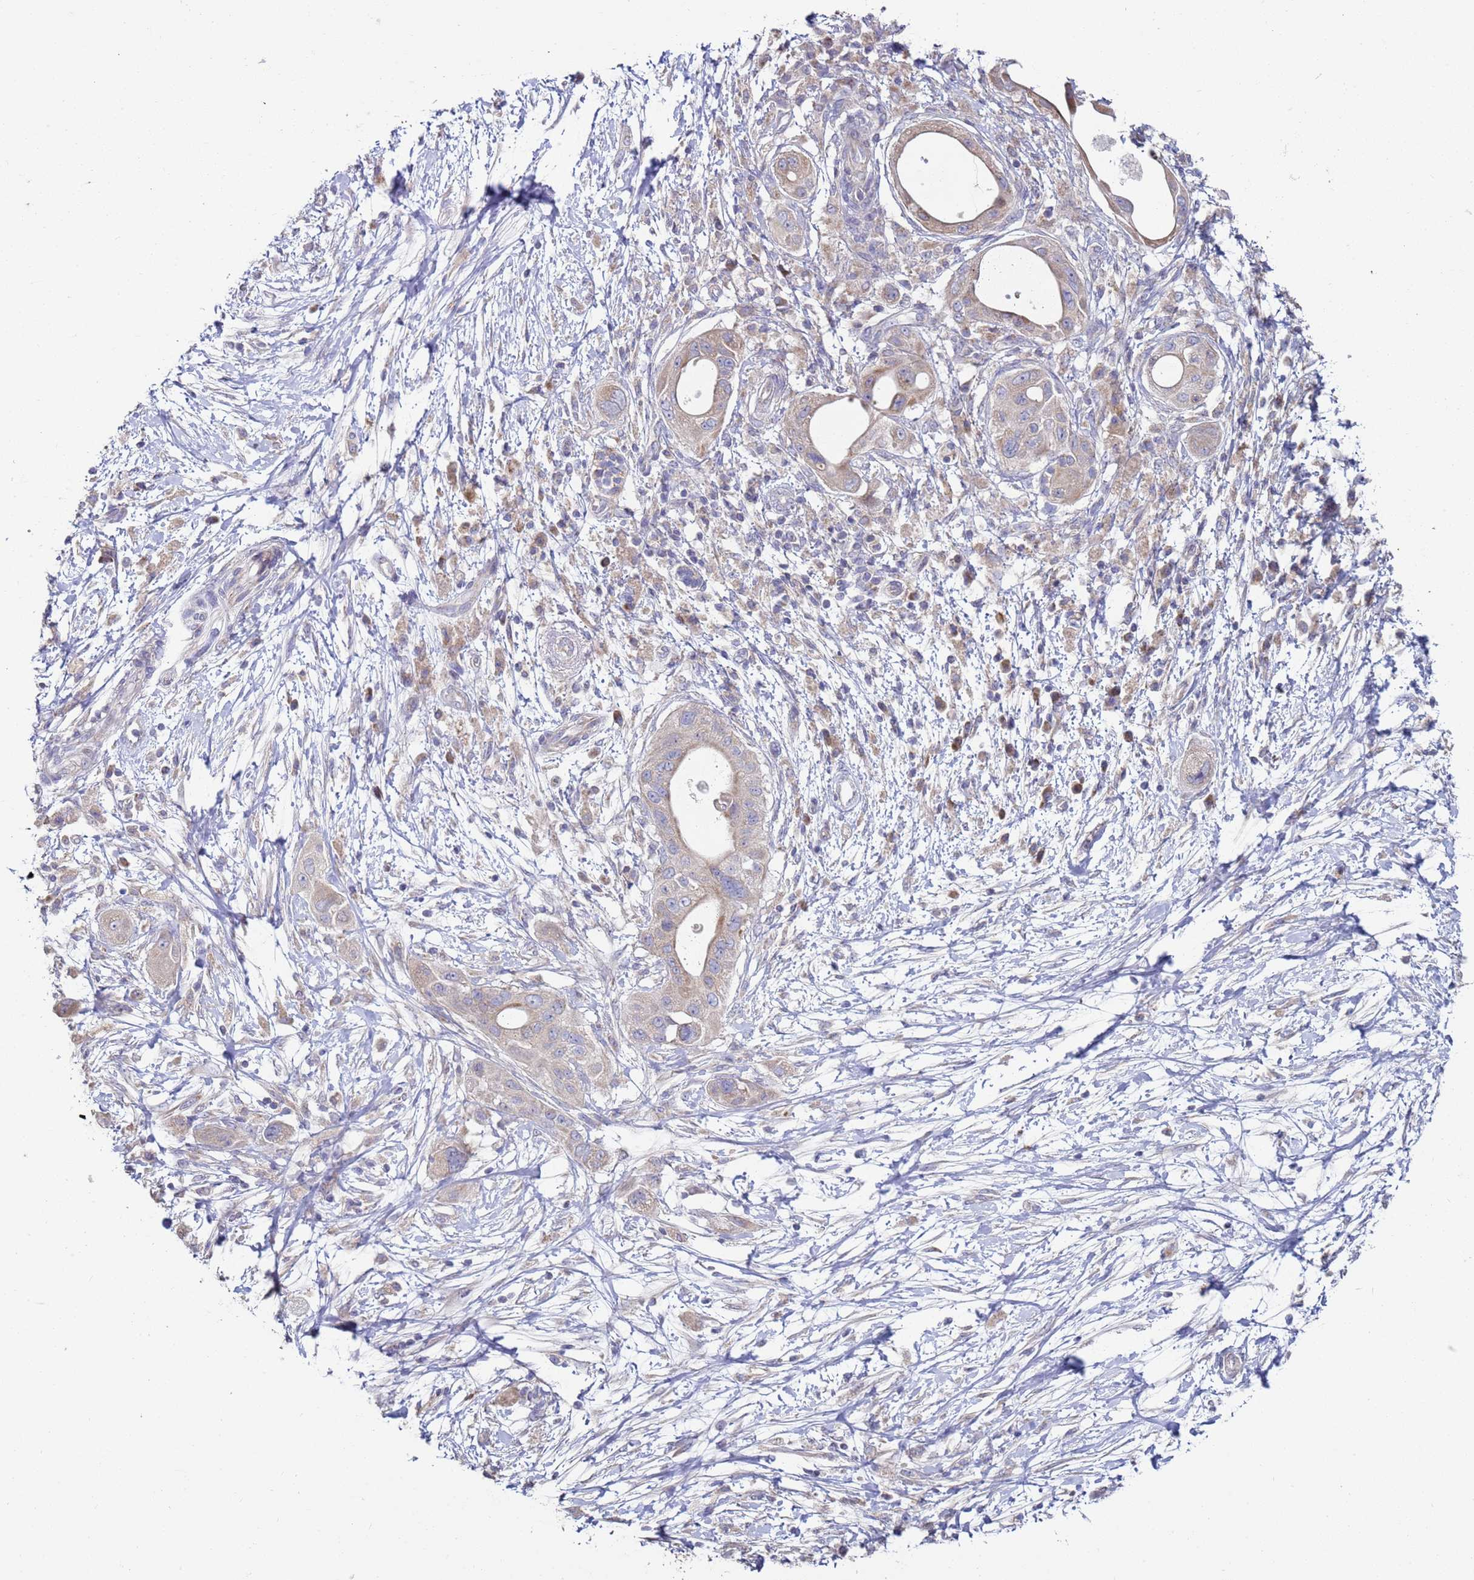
{"staining": {"intensity": "weak", "quantity": "25%-75%", "location": "cytoplasmic/membranous"}, "tissue": "pancreatic cancer", "cell_type": "Tumor cells", "image_type": "cancer", "snomed": [{"axis": "morphology", "description": "Adenocarcinoma, NOS"}, {"axis": "topography", "description": "Pancreas"}], "caption": "Adenocarcinoma (pancreatic) stained with a protein marker reveals weak staining in tumor cells.", "gene": "DIP2B", "patient": {"sex": "male", "age": 68}}